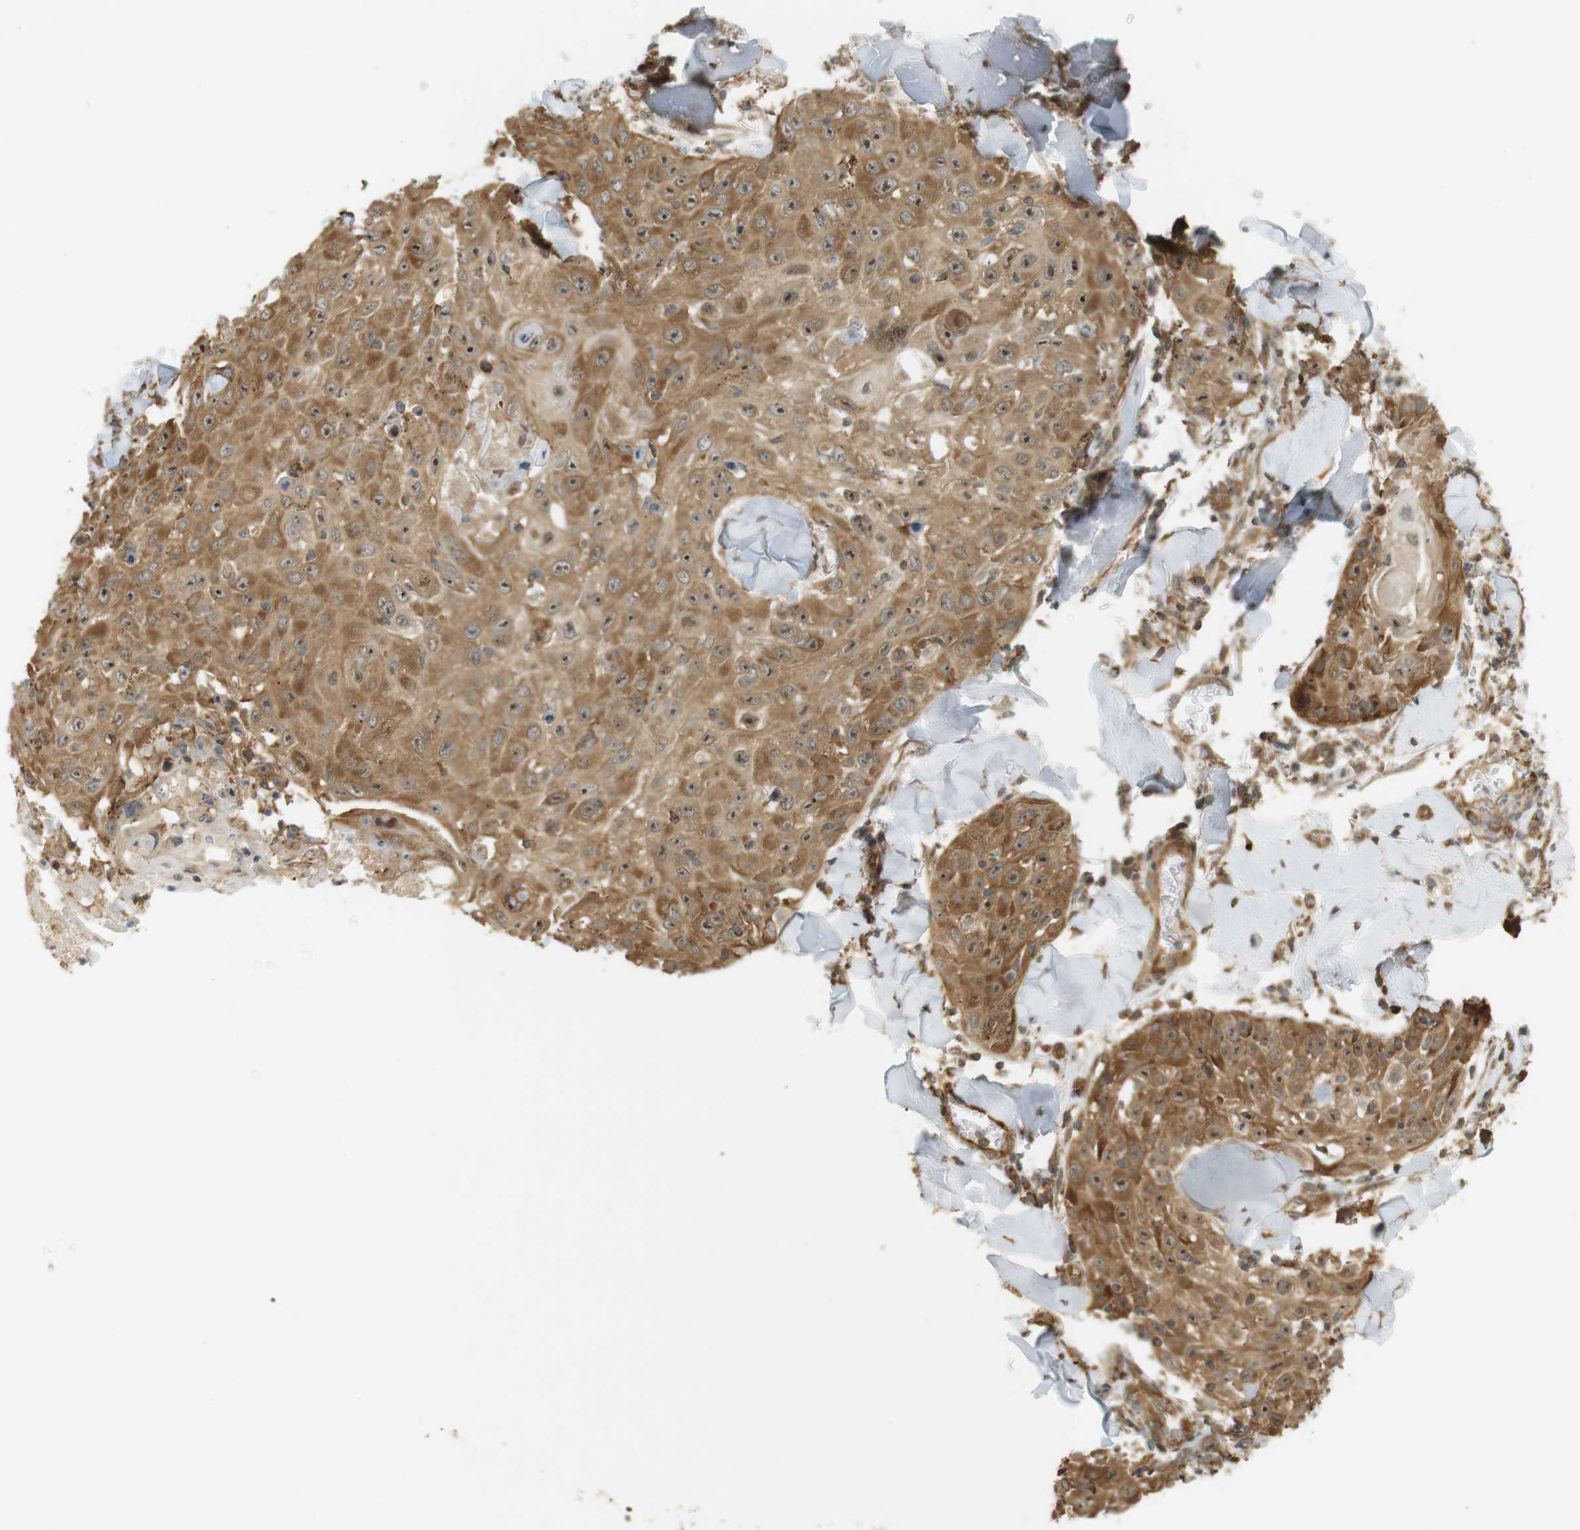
{"staining": {"intensity": "moderate", "quantity": ">75%", "location": "cytoplasmic/membranous,nuclear"}, "tissue": "skin cancer", "cell_type": "Tumor cells", "image_type": "cancer", "snomed": [{"axis": "morphology", "description": "Squamous cell carcinoma, NOS"}, {"axis": "topography", "description": "Skin"}], "caption": "Moderate cytoplasmic/membranous and nuclear protein positivity is present in approximately >75% of tumor cells in skin cancer.", "gene": "PA2G4", "patient": {"sex": "male", "age": 86}}